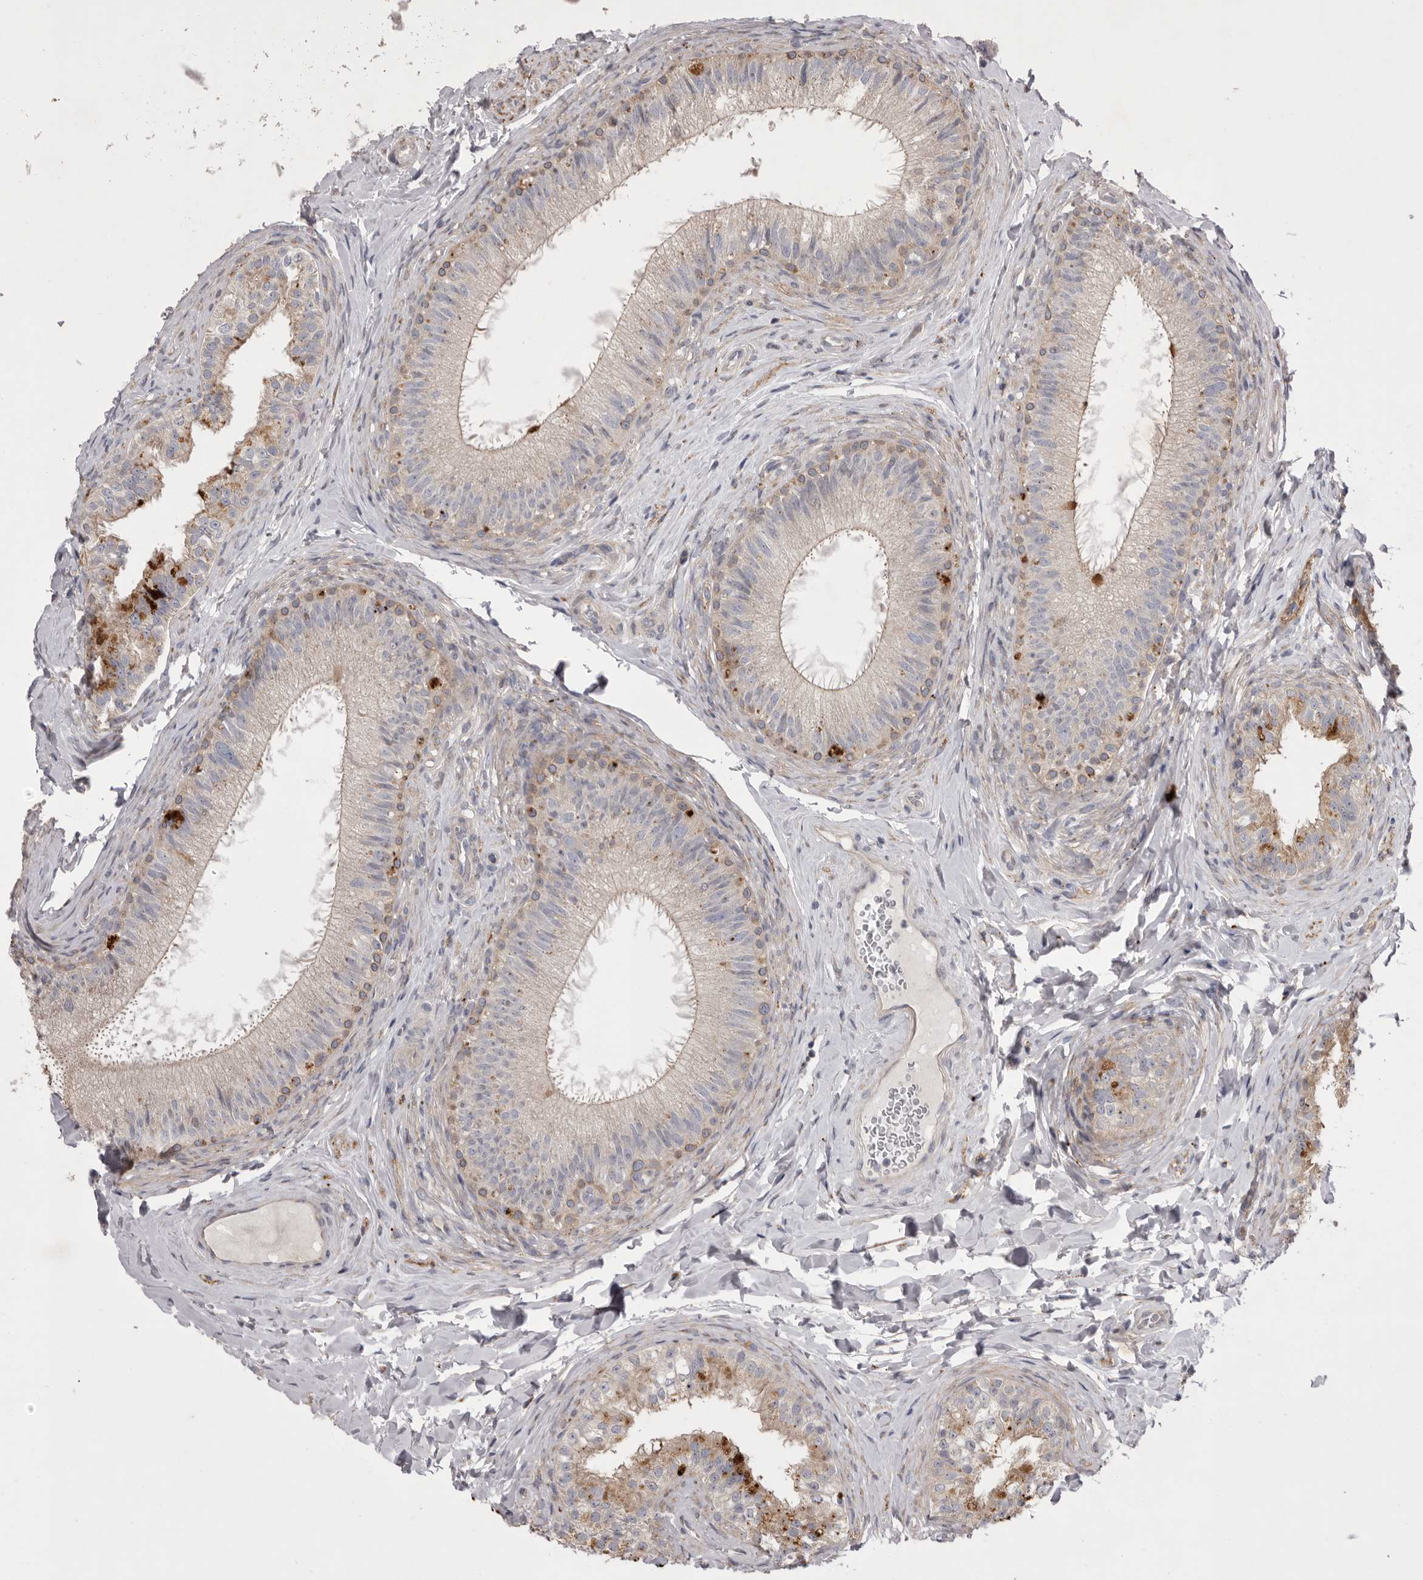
{"staining": {"intensity": "moderate", "quantity": "<25%", "location": "cytoplasmic/membranous"}, "tissue": "epididymis", "cell_type": "Glandular cells", "image_type": "normal", "snomed": [{"axis": "morphology", "description": "Normal tissue, NOS"}, {"axis": "topography", "description": "Epididymis"}], "caption": "Immunohistochemistry (IHC) histopathology image of benign human epididymis stained for a protein (brown), which shows low levels of moderate cytoplasmic/membranous positivity in about <25% of glandular cells.", "gene": "WDR47", "patient": {"sex": "male", "age": 49}}